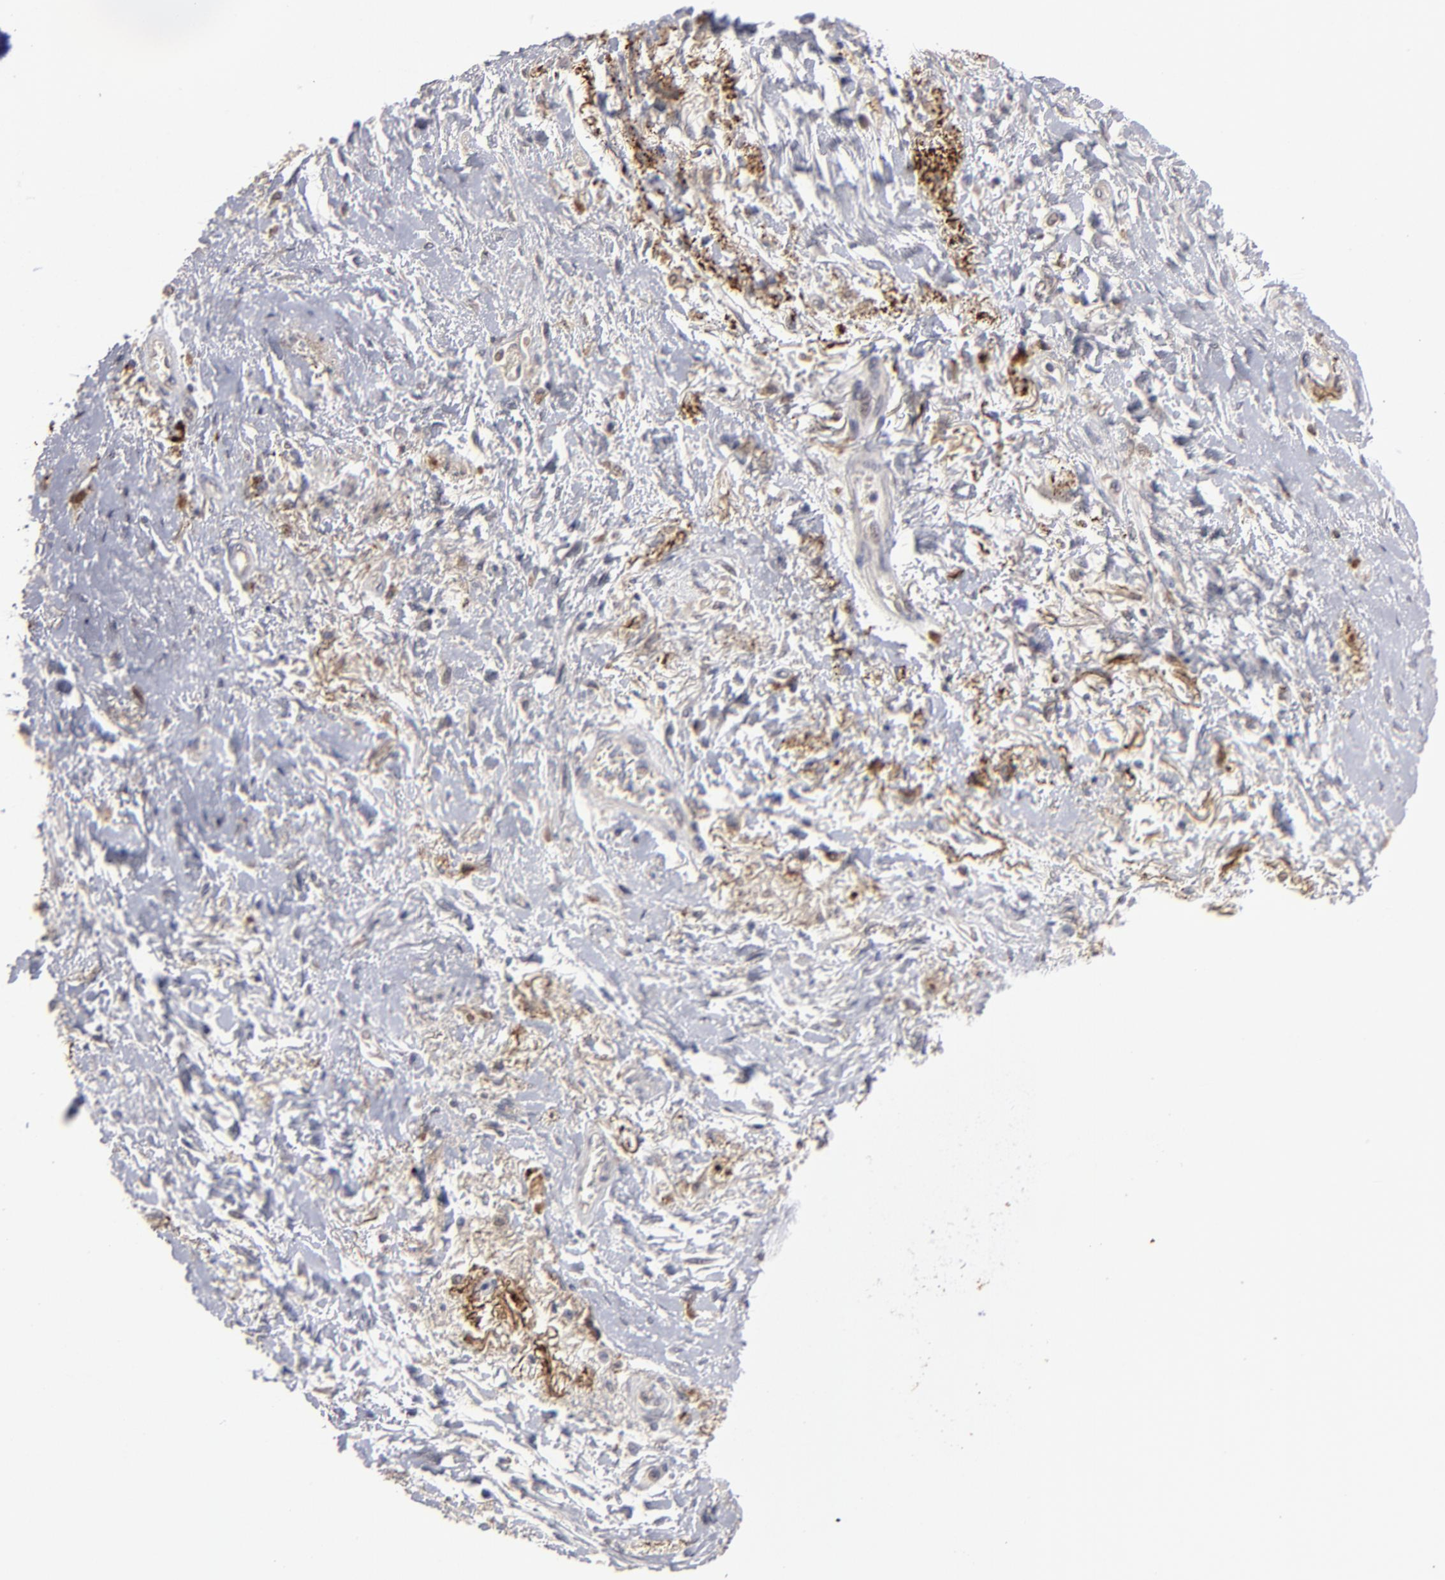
{"staining": {"intensity": "moderate", "quantity": "25%-75%", "location": "cytoplasmic/membranous"}, "tissue": "skin", "cell_type": "Epidermal cells", "image_type": "normal", "snomed": [{"axis": "morphology", "description": "Normal tissue, NOS"}, {"axis": "topography", "description": "Anal"}], "caption": "This image displays unremarkable skin stained with immunohistochemistry (IHC) to label a protein in brown. The cytoplasmic/membranous of epidermal cells show moderate positivity for the protein. Nuclei are counter-stained blue.", "gene": "GPM6B", "patient": {"sex": "female", "age": 46}}